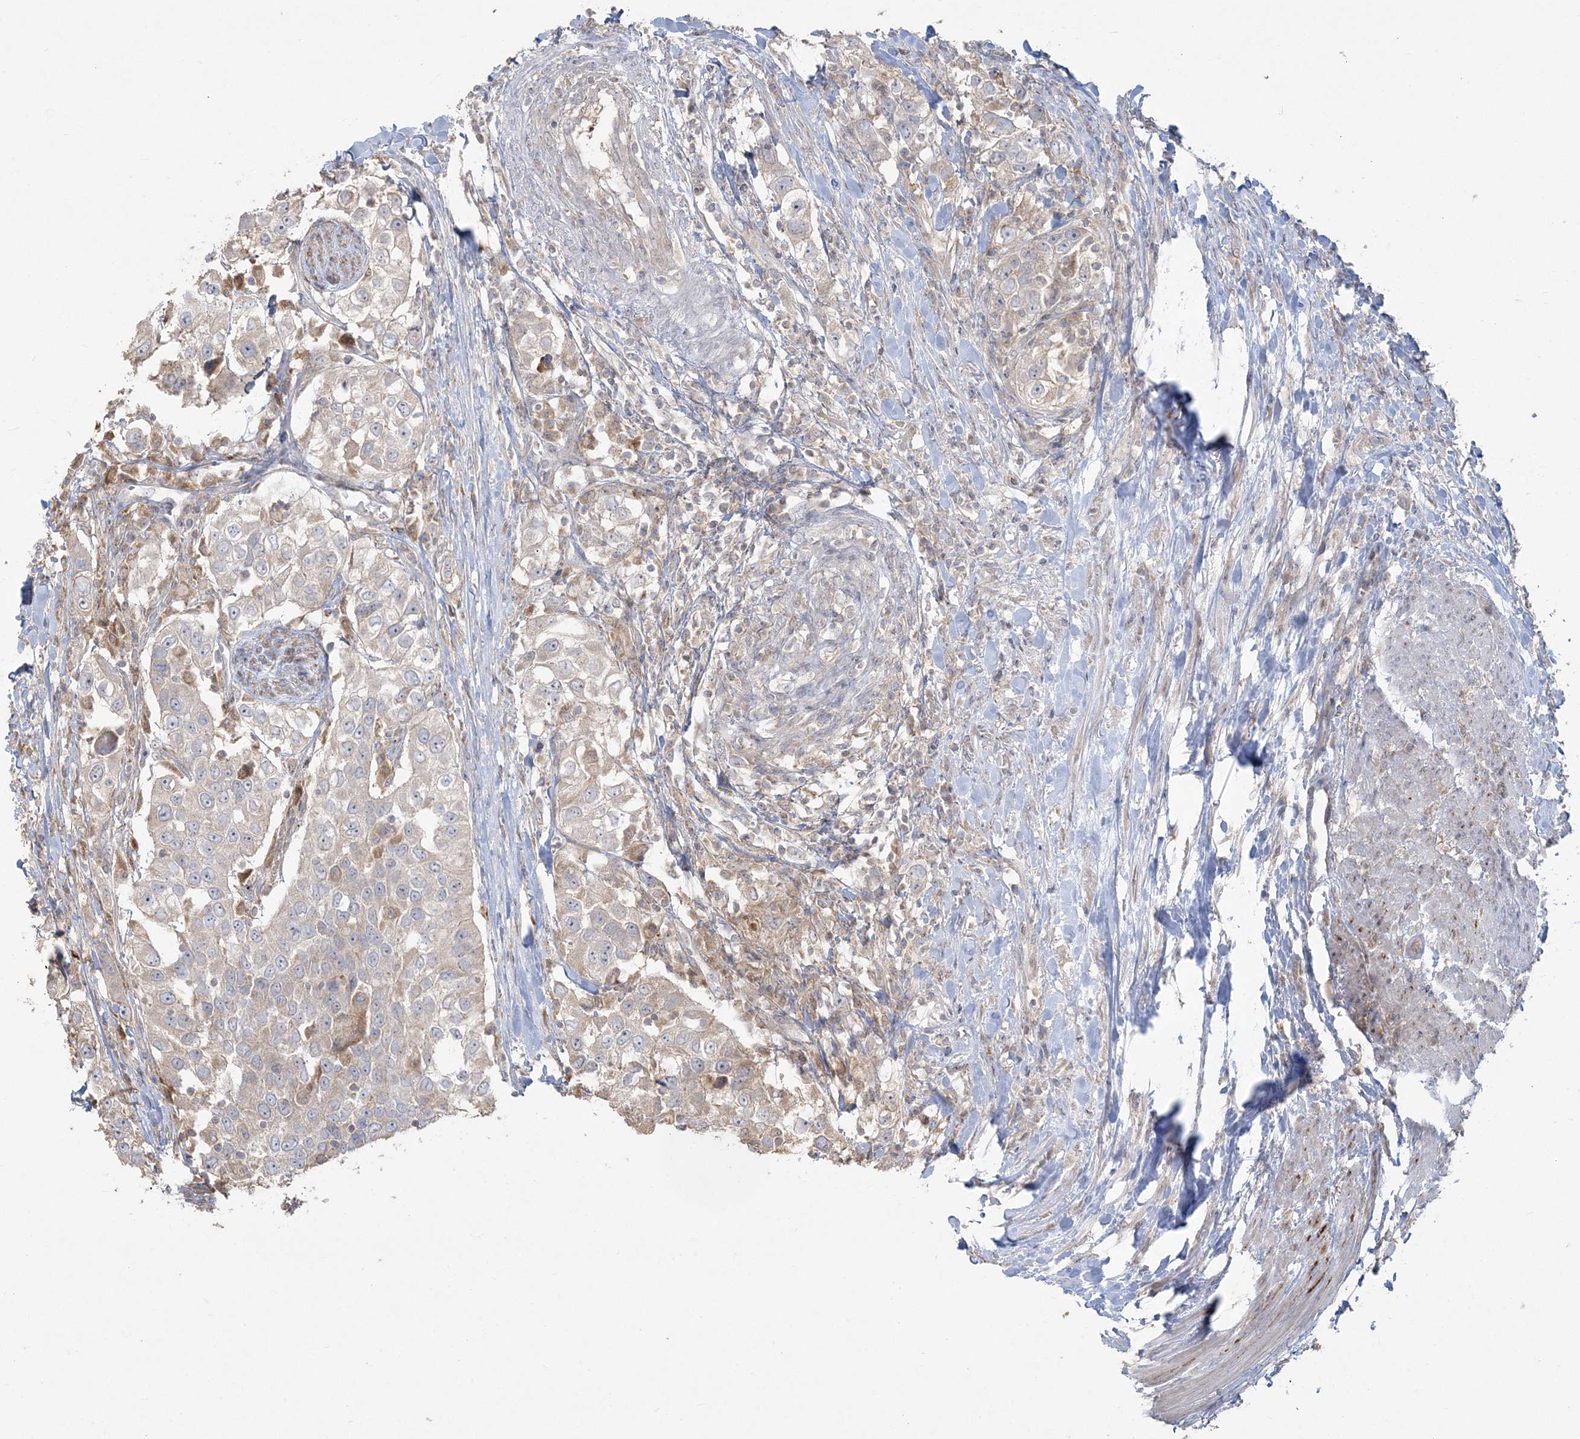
{"staining": {"intensity": "weak", "quantity": "<25%", "location": "cytoplasmic/membranous"}, "tissue": "urothelial cancer", "cell_type": "Tumor cells", "image_type": "cancer", "snomed": [{"axis": "morphology", "description": "Urothelial carcinoma, High grade"}, {"axis": "topography", "description": "Urinary bladder"}], "caption": "Tumor cells are negative for protein expression in human high-grade urothelial carcinoma.", "gene": "ZC3H6", "patient": {"sex": "female", "age": 80}}